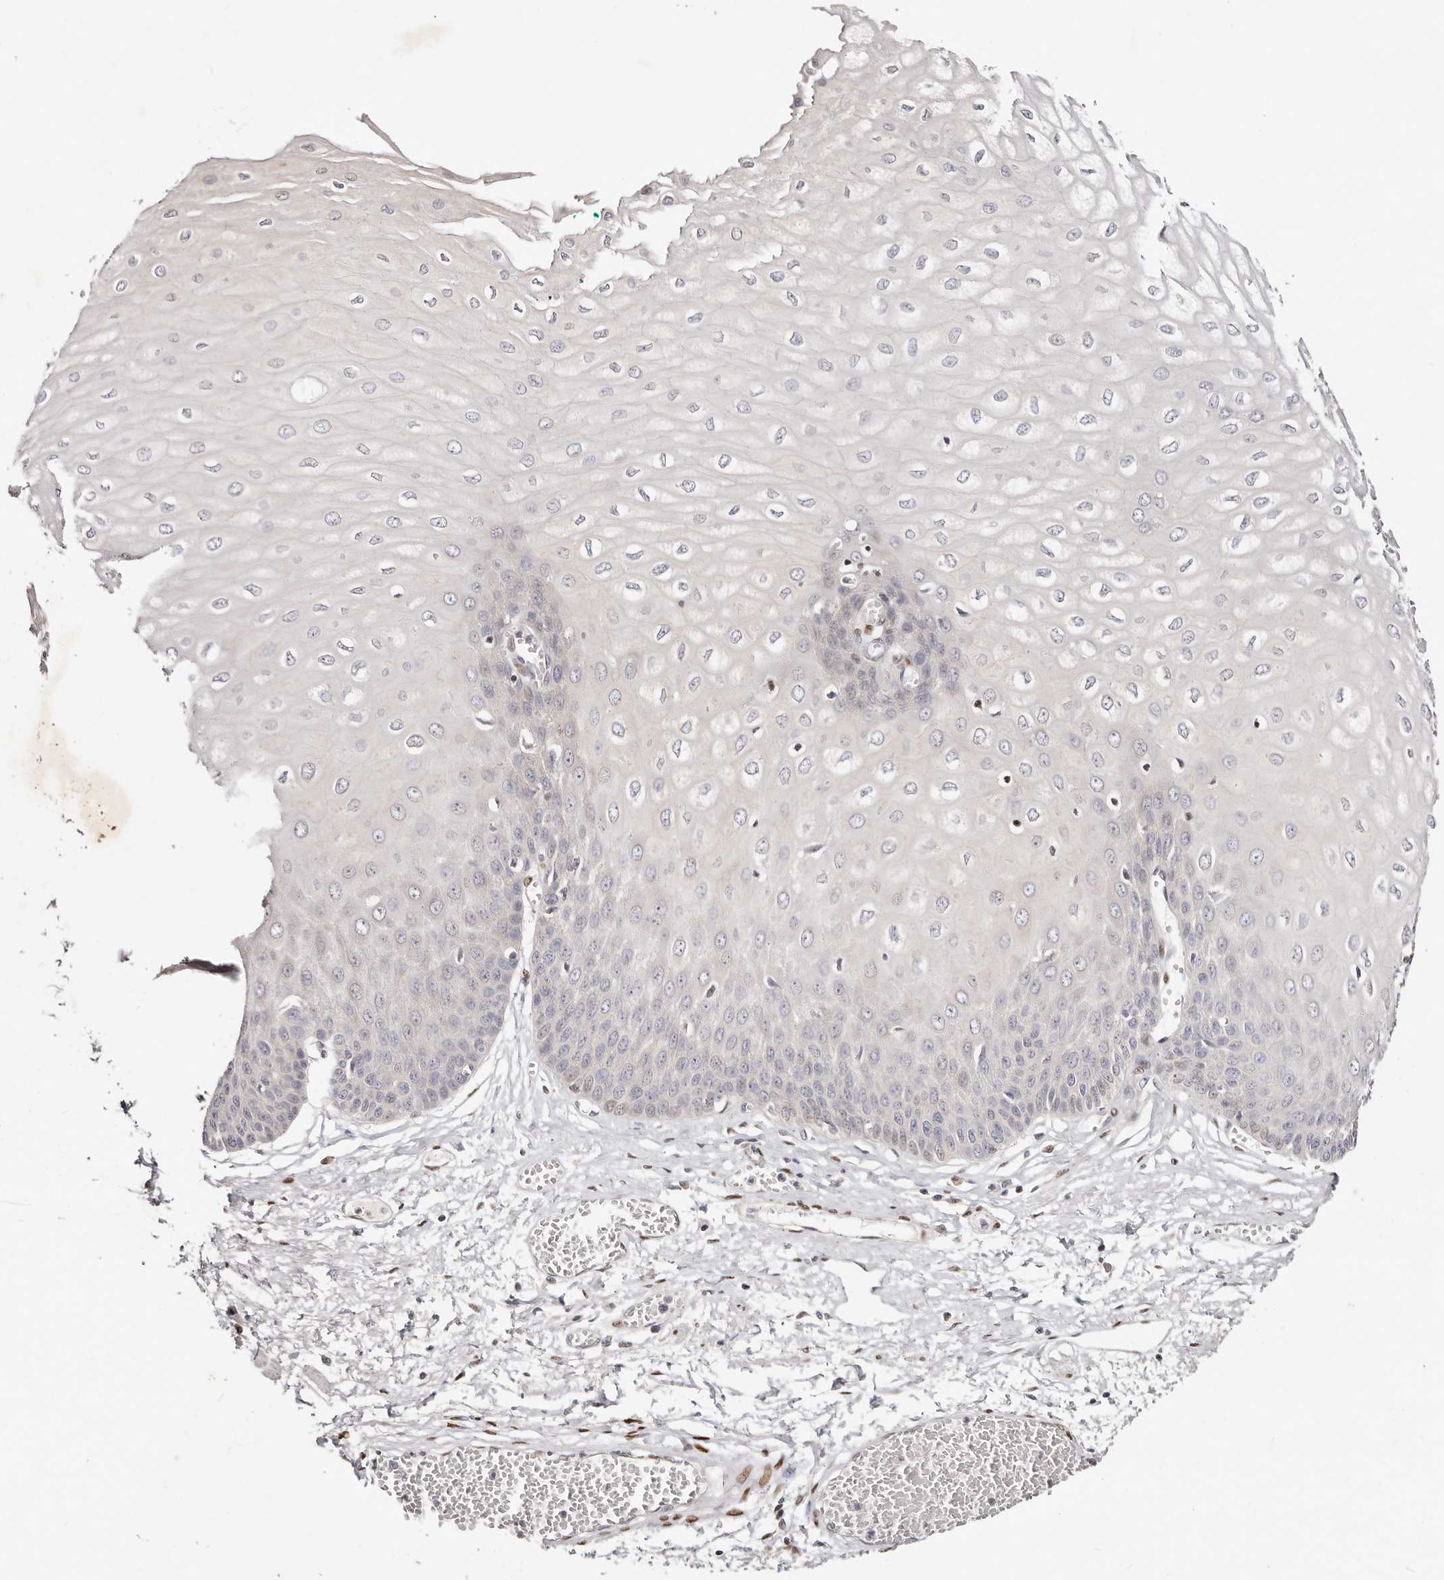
{"staining": {"intensity": "weak", "quantity": "<25%", "location": "cytoplasmic/membranous,nuclear"}, "tissue": "esophagus", "cell_type": "Squamous epithelial cells", "image_type": "normal", "snomed": [{"axis": "morphology", "description": "Normal tissue, NOS"}, {"axis": "topography", "description": "Esophagus"}], "caption": "Photomicrograph shows no protein expression in squamous epithelial cells of unremarkable esophagus.", "gene": "IQGAP3", "patient": {"sex": "male", "age": 60}}